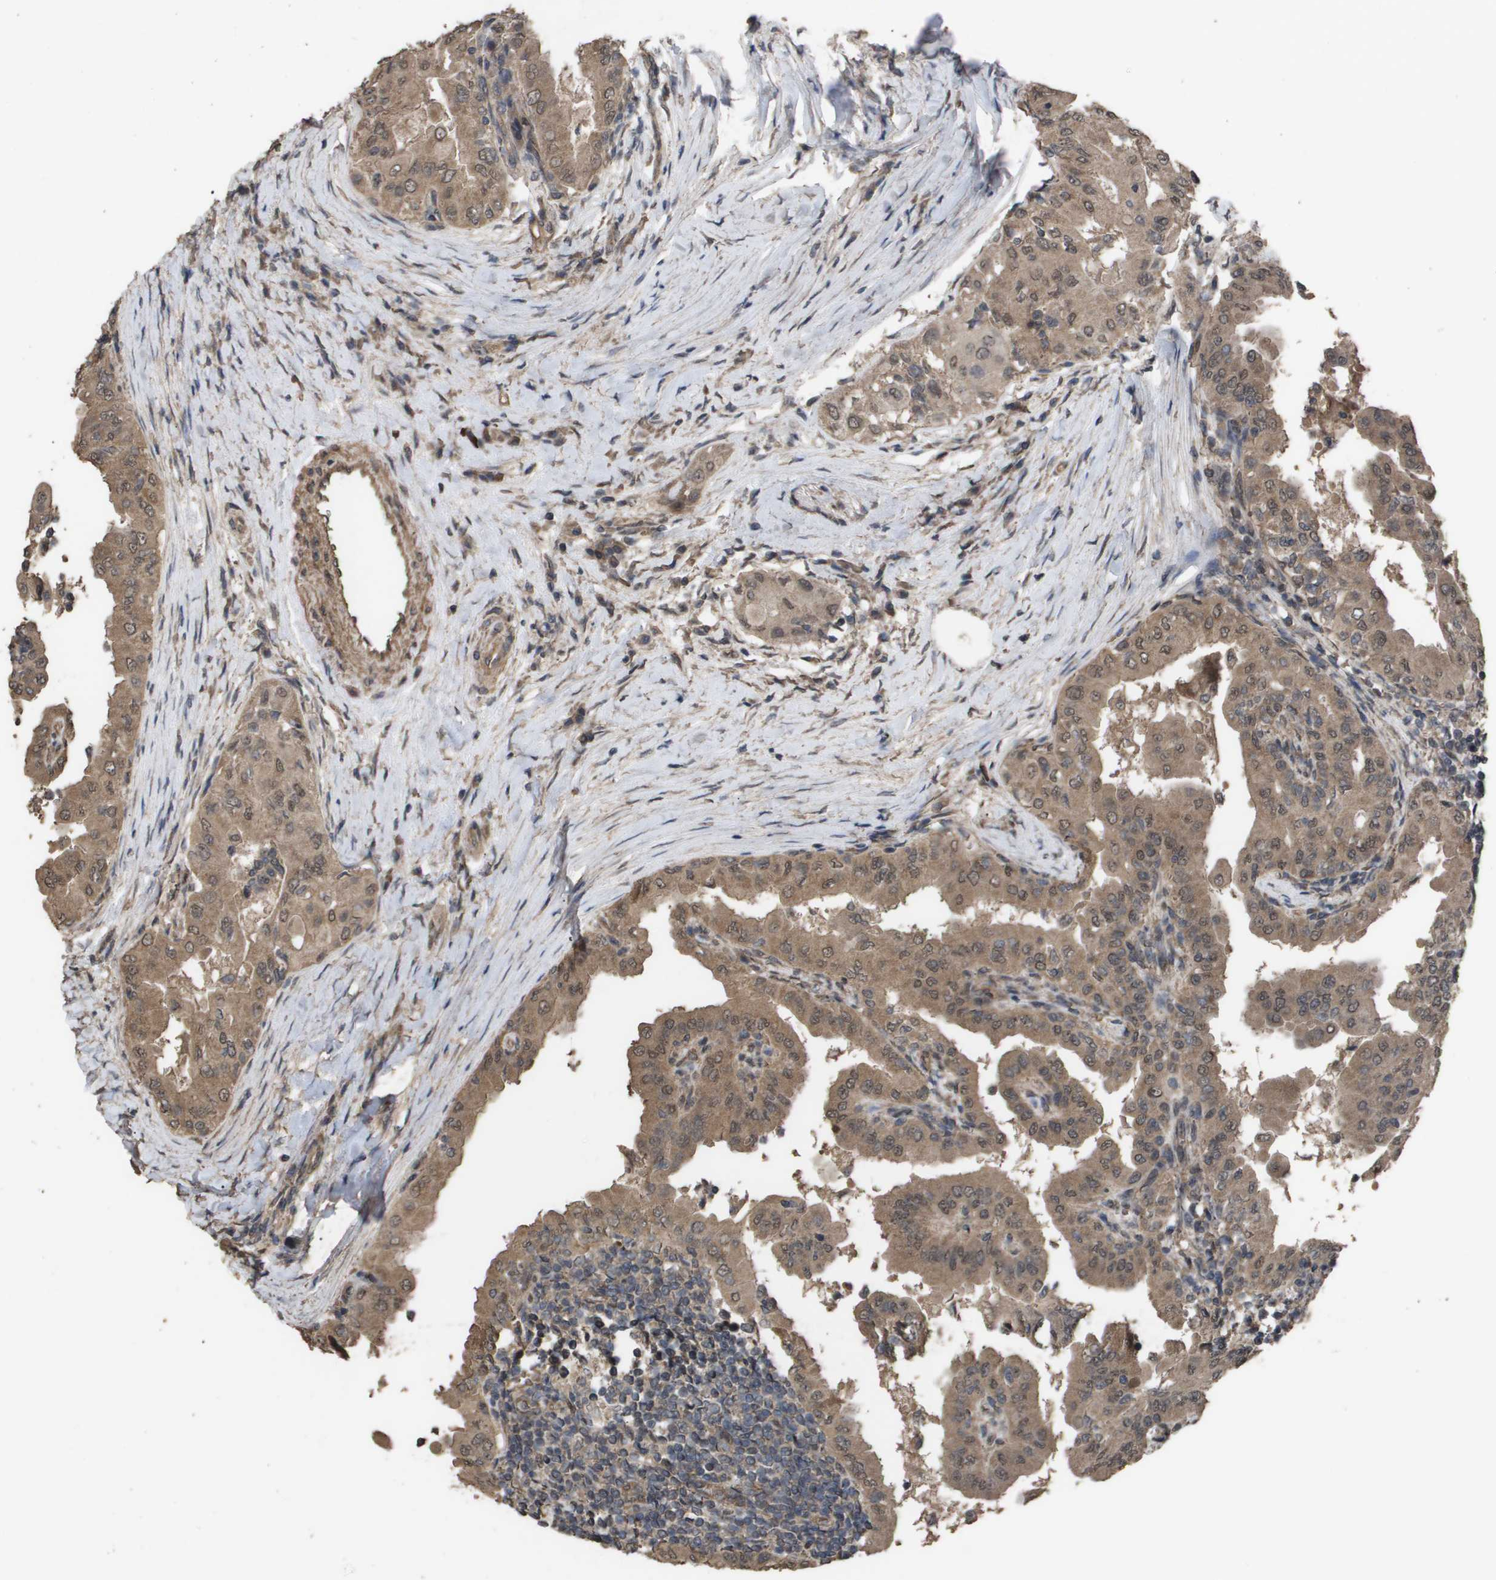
{"staining": {"intensity": "moderate", "quantity": ">75%", "location": "cytoplasmic/membranous"}, "tissue": "thyroid cancer", "cell_type": "Tumor cells", "image_type": "cancer", "snomed": [{"axis": "morphology", "description": "Papillary adenocarcinoma, NOS"}, {"axis": "topography", "description": "Thyroid gland"}], "caption": "Thyroid papillary adenocarcinoma was stained to show a protein in brown. There is medium levels of moderate cytoplasmic/membranous staining in approximately >75% of tumor cells. Using DAB (brown) and hematoxylin (blue) stains, captured at high magnification using brightfield microscopy.", "gene": "CUL5", "patient": {"sex": "male", "age": 33}}